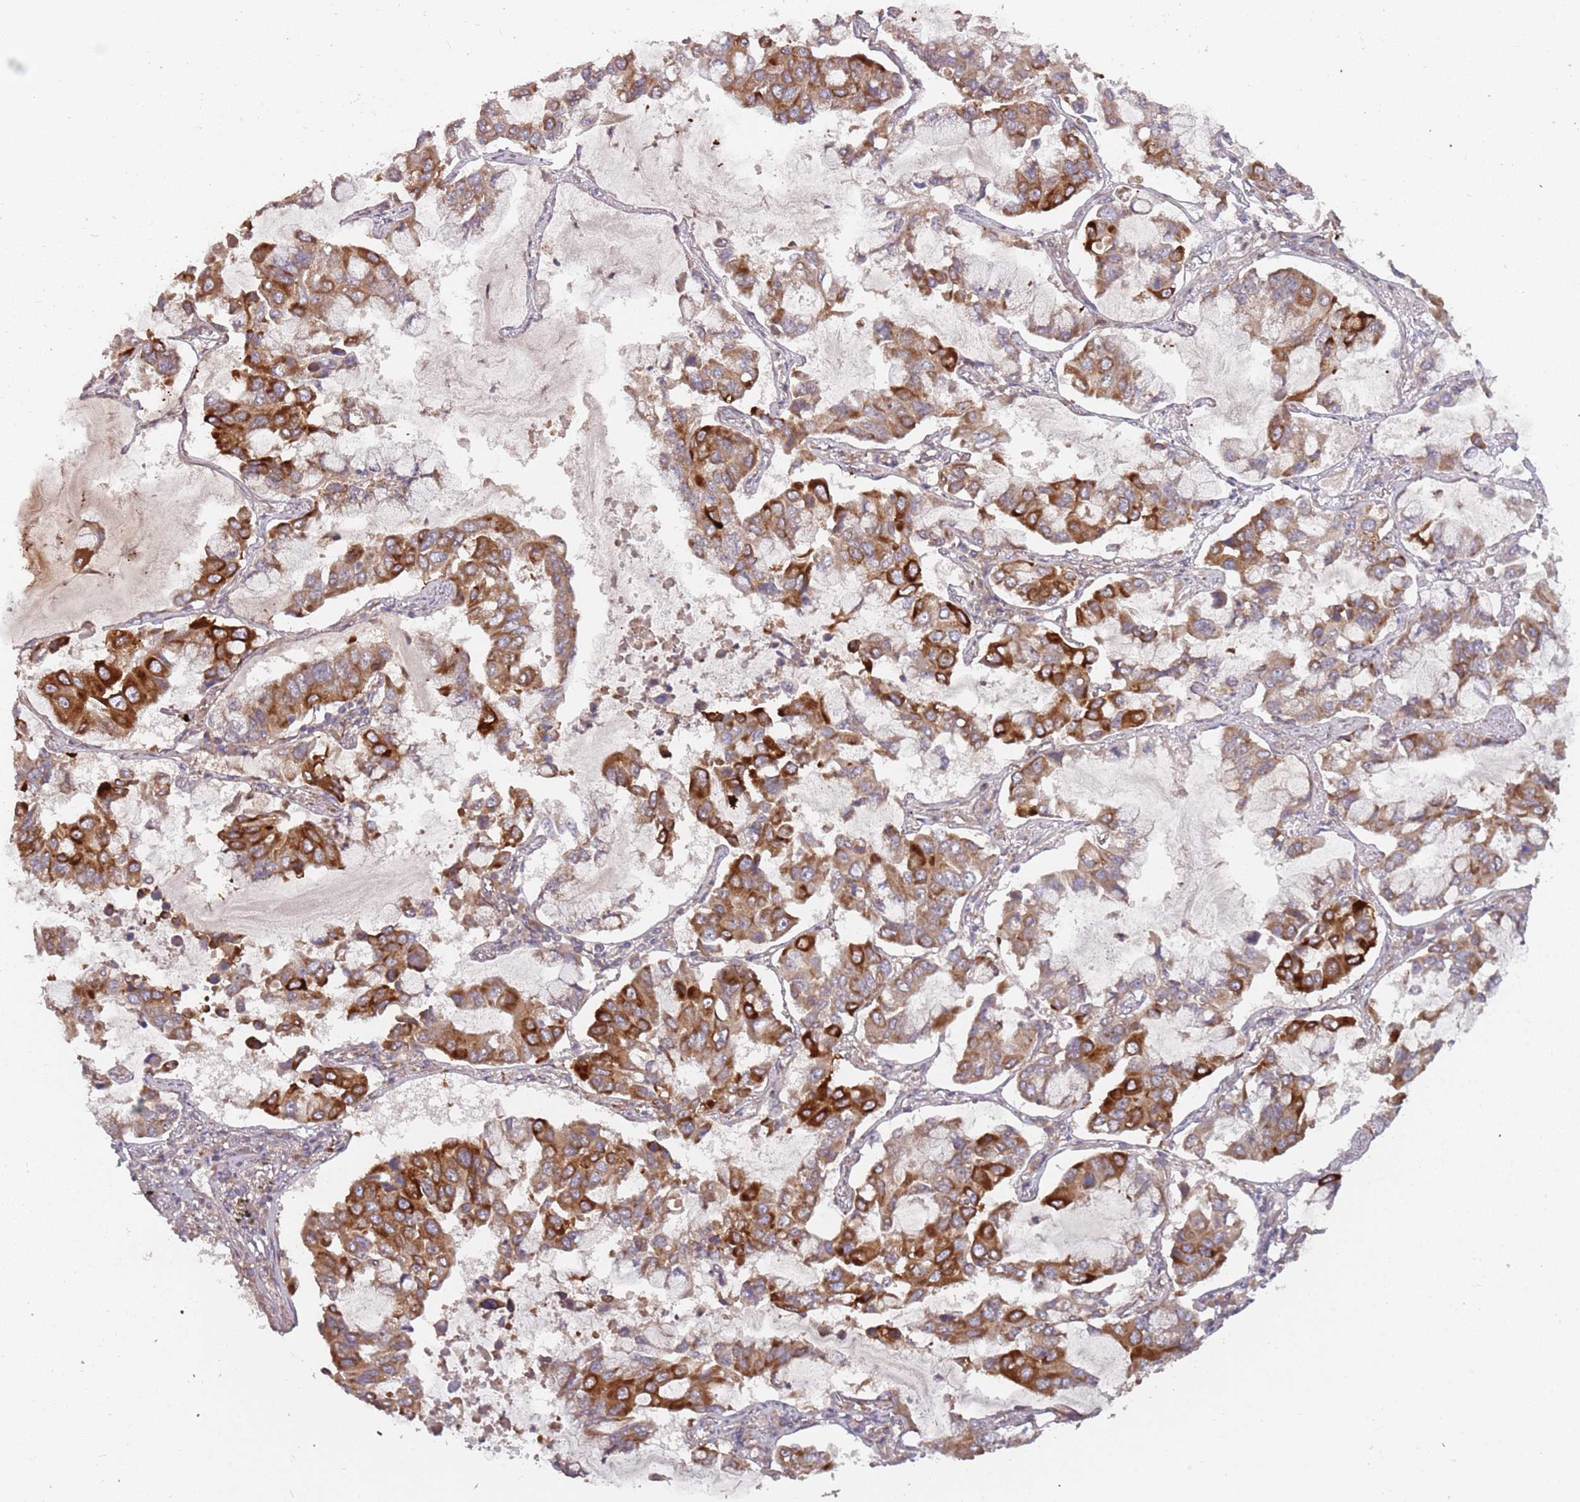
{"staining": {"intensity": "strong", "quantity": "25%-75%", "location": "cytoplasmic/membranous"}, "tissue": "lung cancer", "cell_type": "Tumor cells", "image_type": "cancer", "snomed": [{"axis": "morphology", "description": "Adenocarcinoma, NOS"}, {"axis": "topography", "description": "Lung"}], "caption": "Strong cytoplasmic/membranous expression for a protein is present in approximately 25%-75% of tumor cells of adenocarcinoma (lung) using immunohistochemistry (IHC).", "gene": "PLD6", "patient": {"sex": "male", "age": 64}}